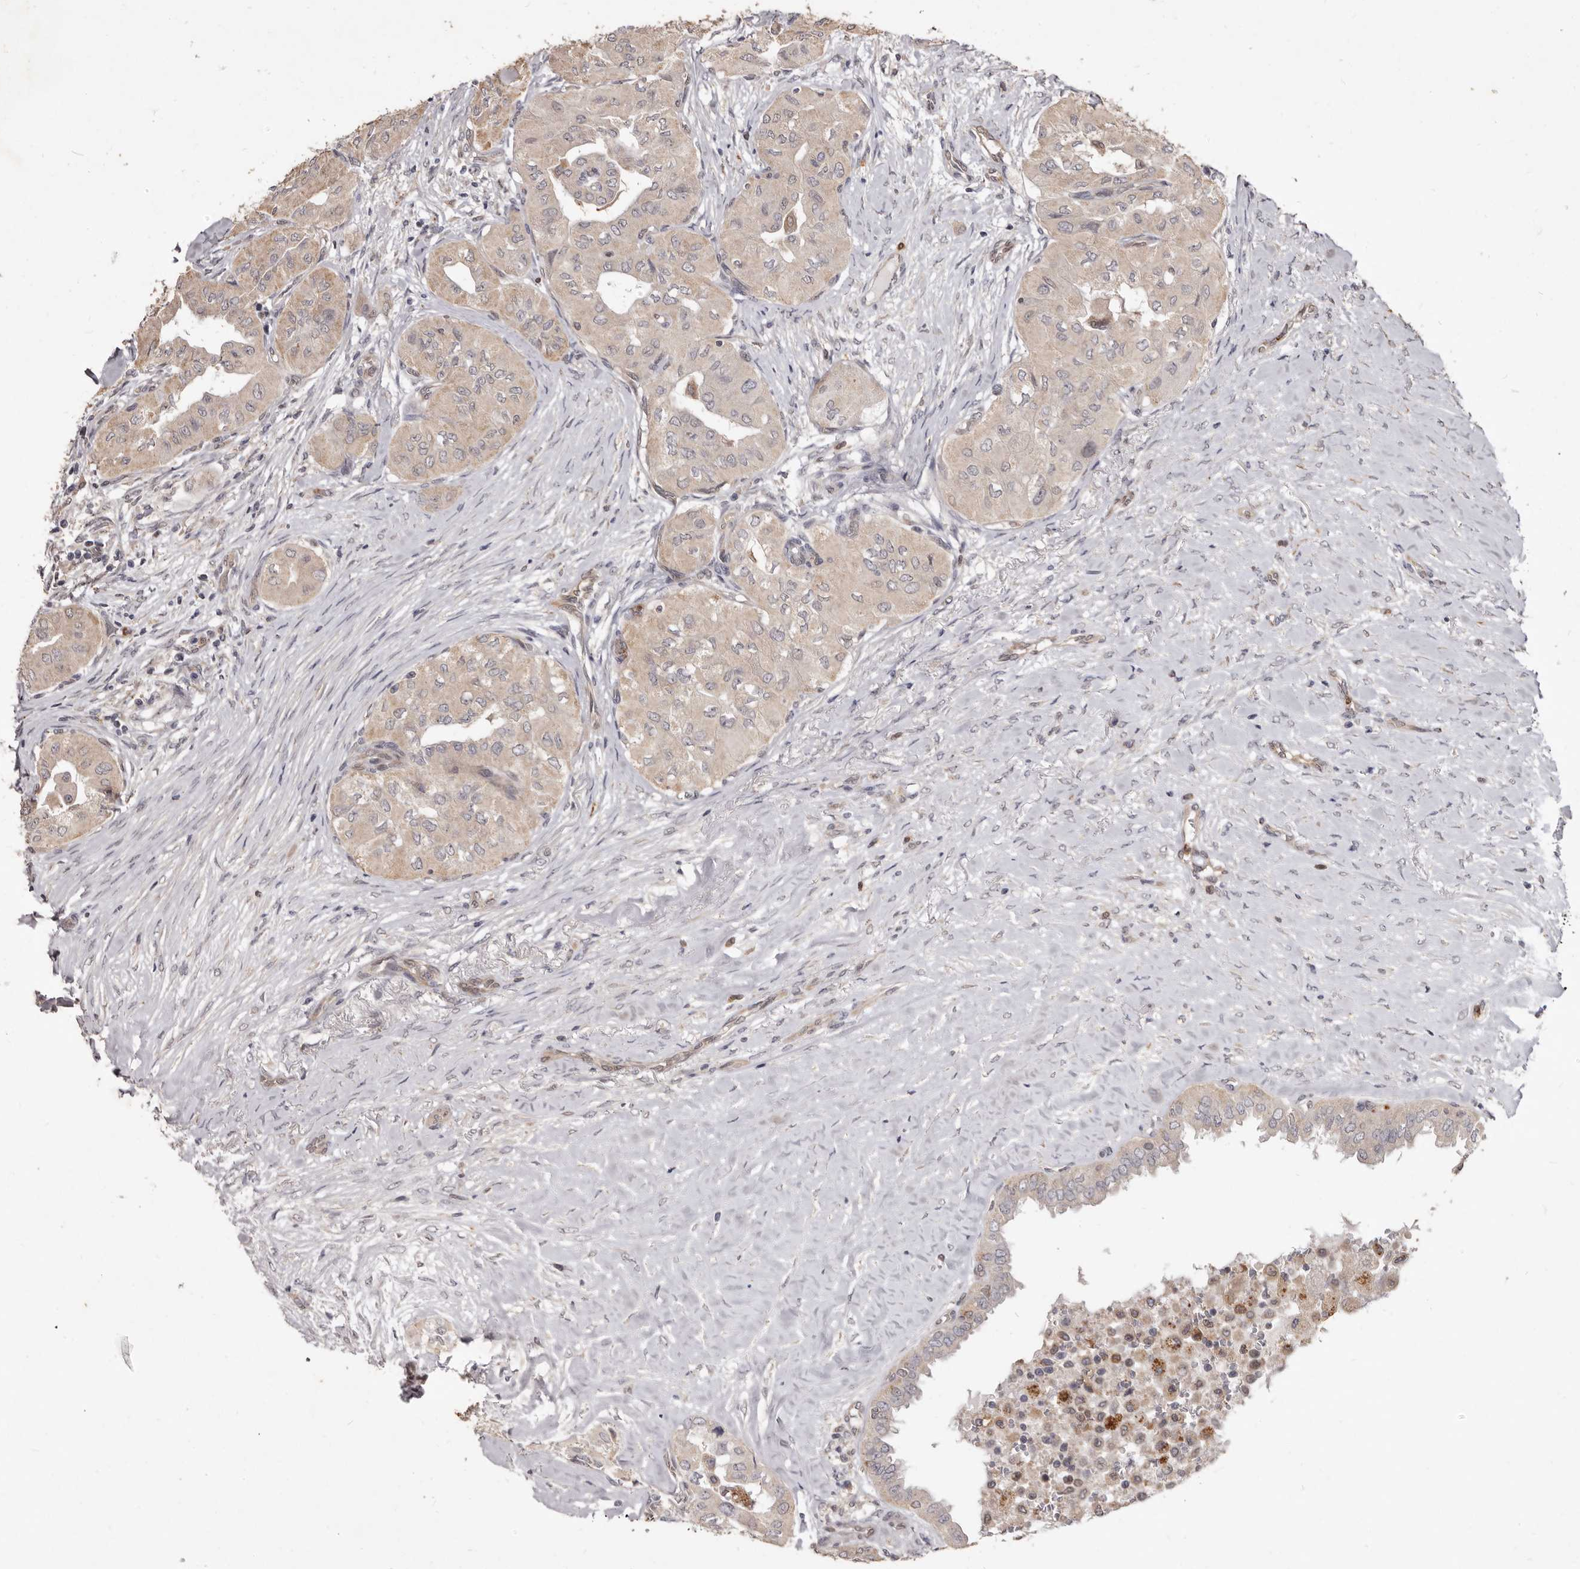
{"staining": {"intensity": "weak", "quantity": "25%-75%", "location": "cytoplasmic/membranous"}, "tissue": "thyroid cancer", "cell_type": "Tumor cells", "image_type": "cancer", "snomed": [{"axis": "morphology", "description": "Papillary adenocarcinoma, NOS"}, {"axis": "topography", "description": "Thyroid gland"}], "caption": "Papillary adenocarcinoma (thyroid) stained for a protein (brown) reveals weak cytoplasmic/membranous positive expression in approximately 25%-75% of tumor cells.", "gene": "ACLY", "patient": {"sex": "female", "age": 59}}